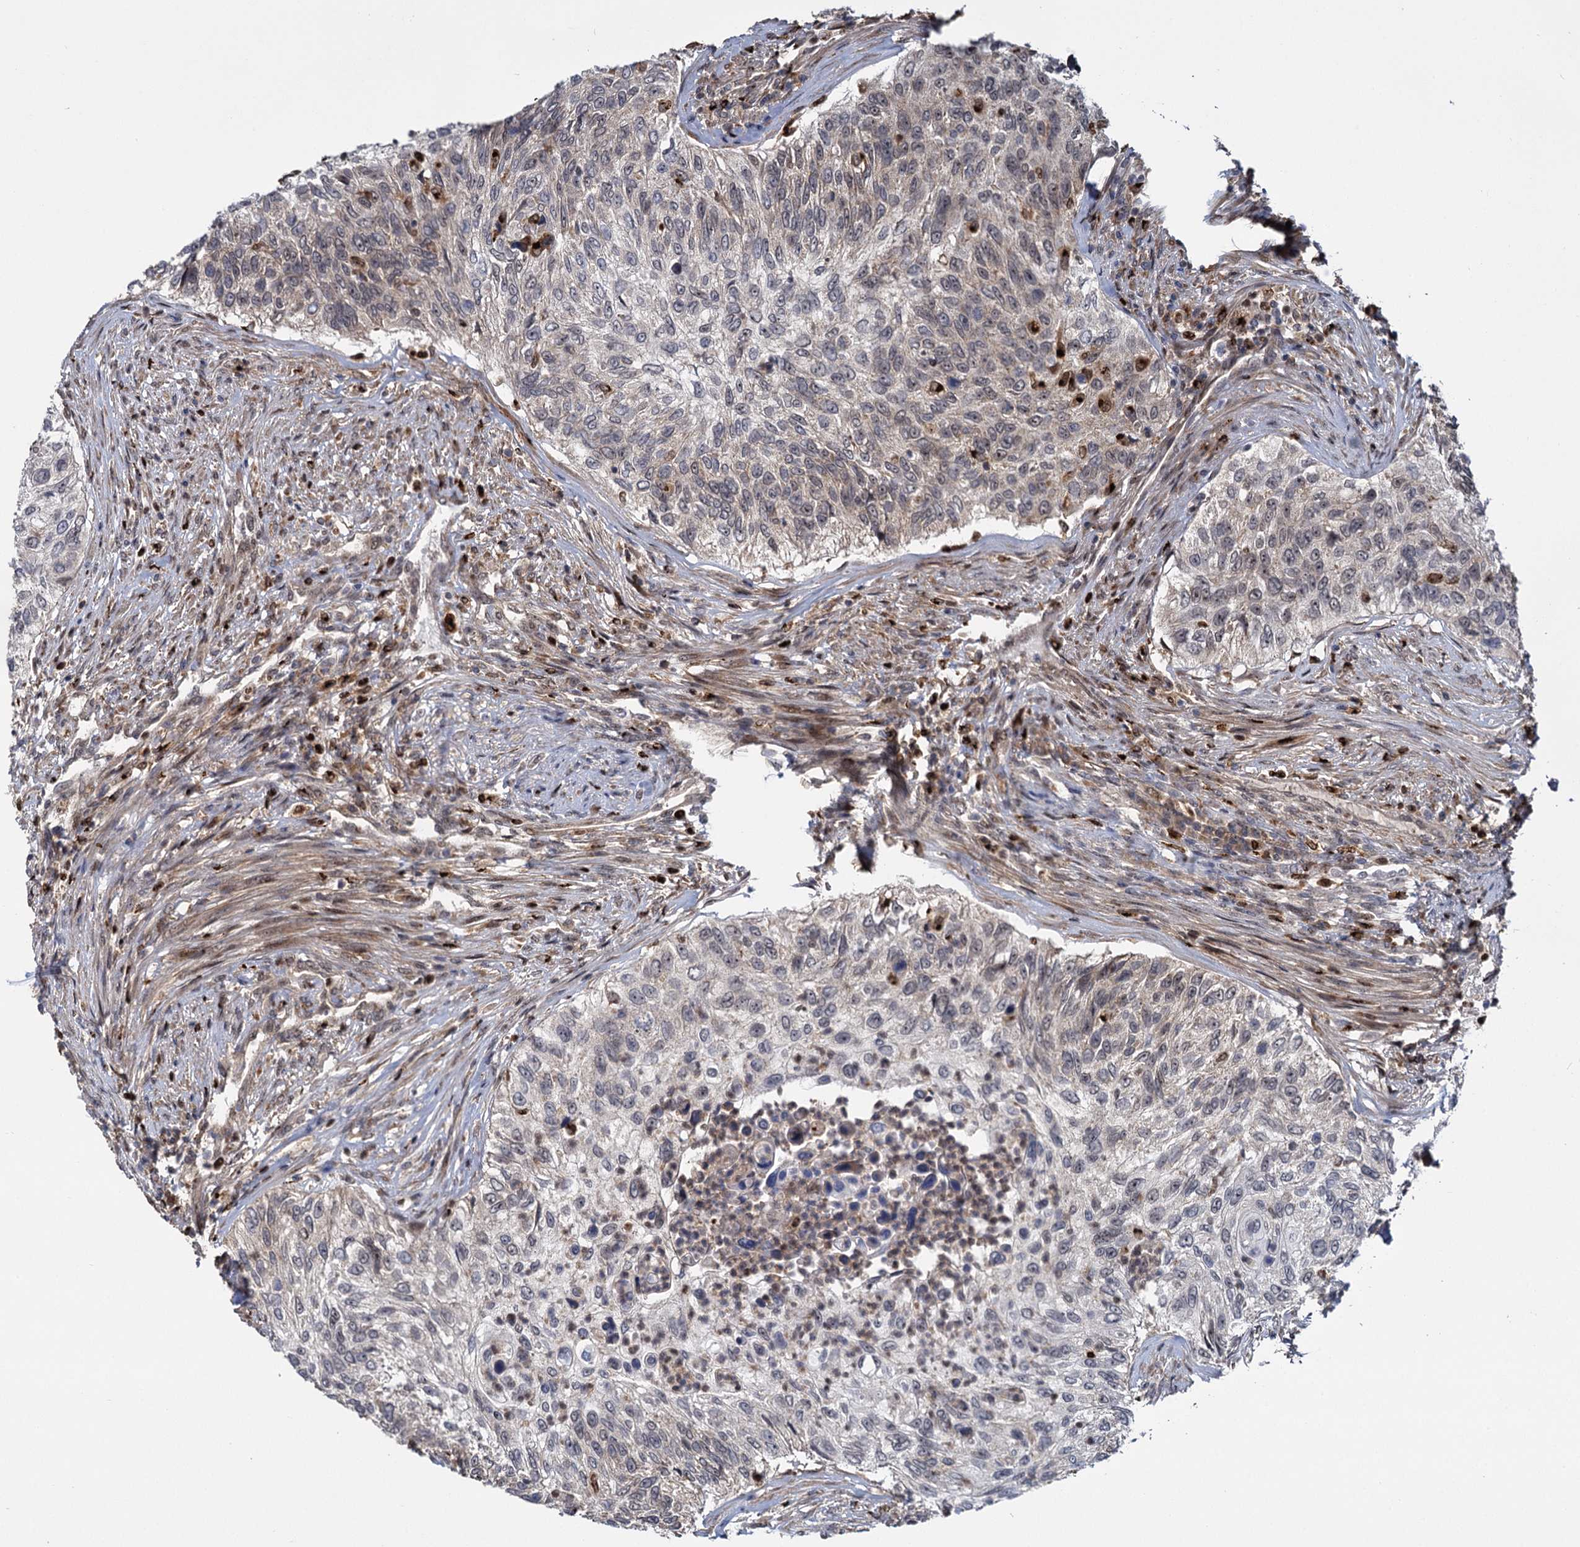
{"staining": {"intensity": "weak", "quantity": "25%-75%", "location": "cytoplasmic/membranous"}, "tissue": "urothelial cancer", "cell_type": "Tumor cells", "image_type": "cancer", "snomed": [{"axis": "morphology", "description": "Urothelial carcinoma, High grade"}, {"axis": "topography", "description": "Urinary bladder"}], "caption": "Protein analysis of urothelial cancer tissue displays weak cytoplasmic/membranous expression in approximately 25%-75% of tumor cells.", "gene": "GAL3ST4", "patient": {"sex": "female", "age": 60}}